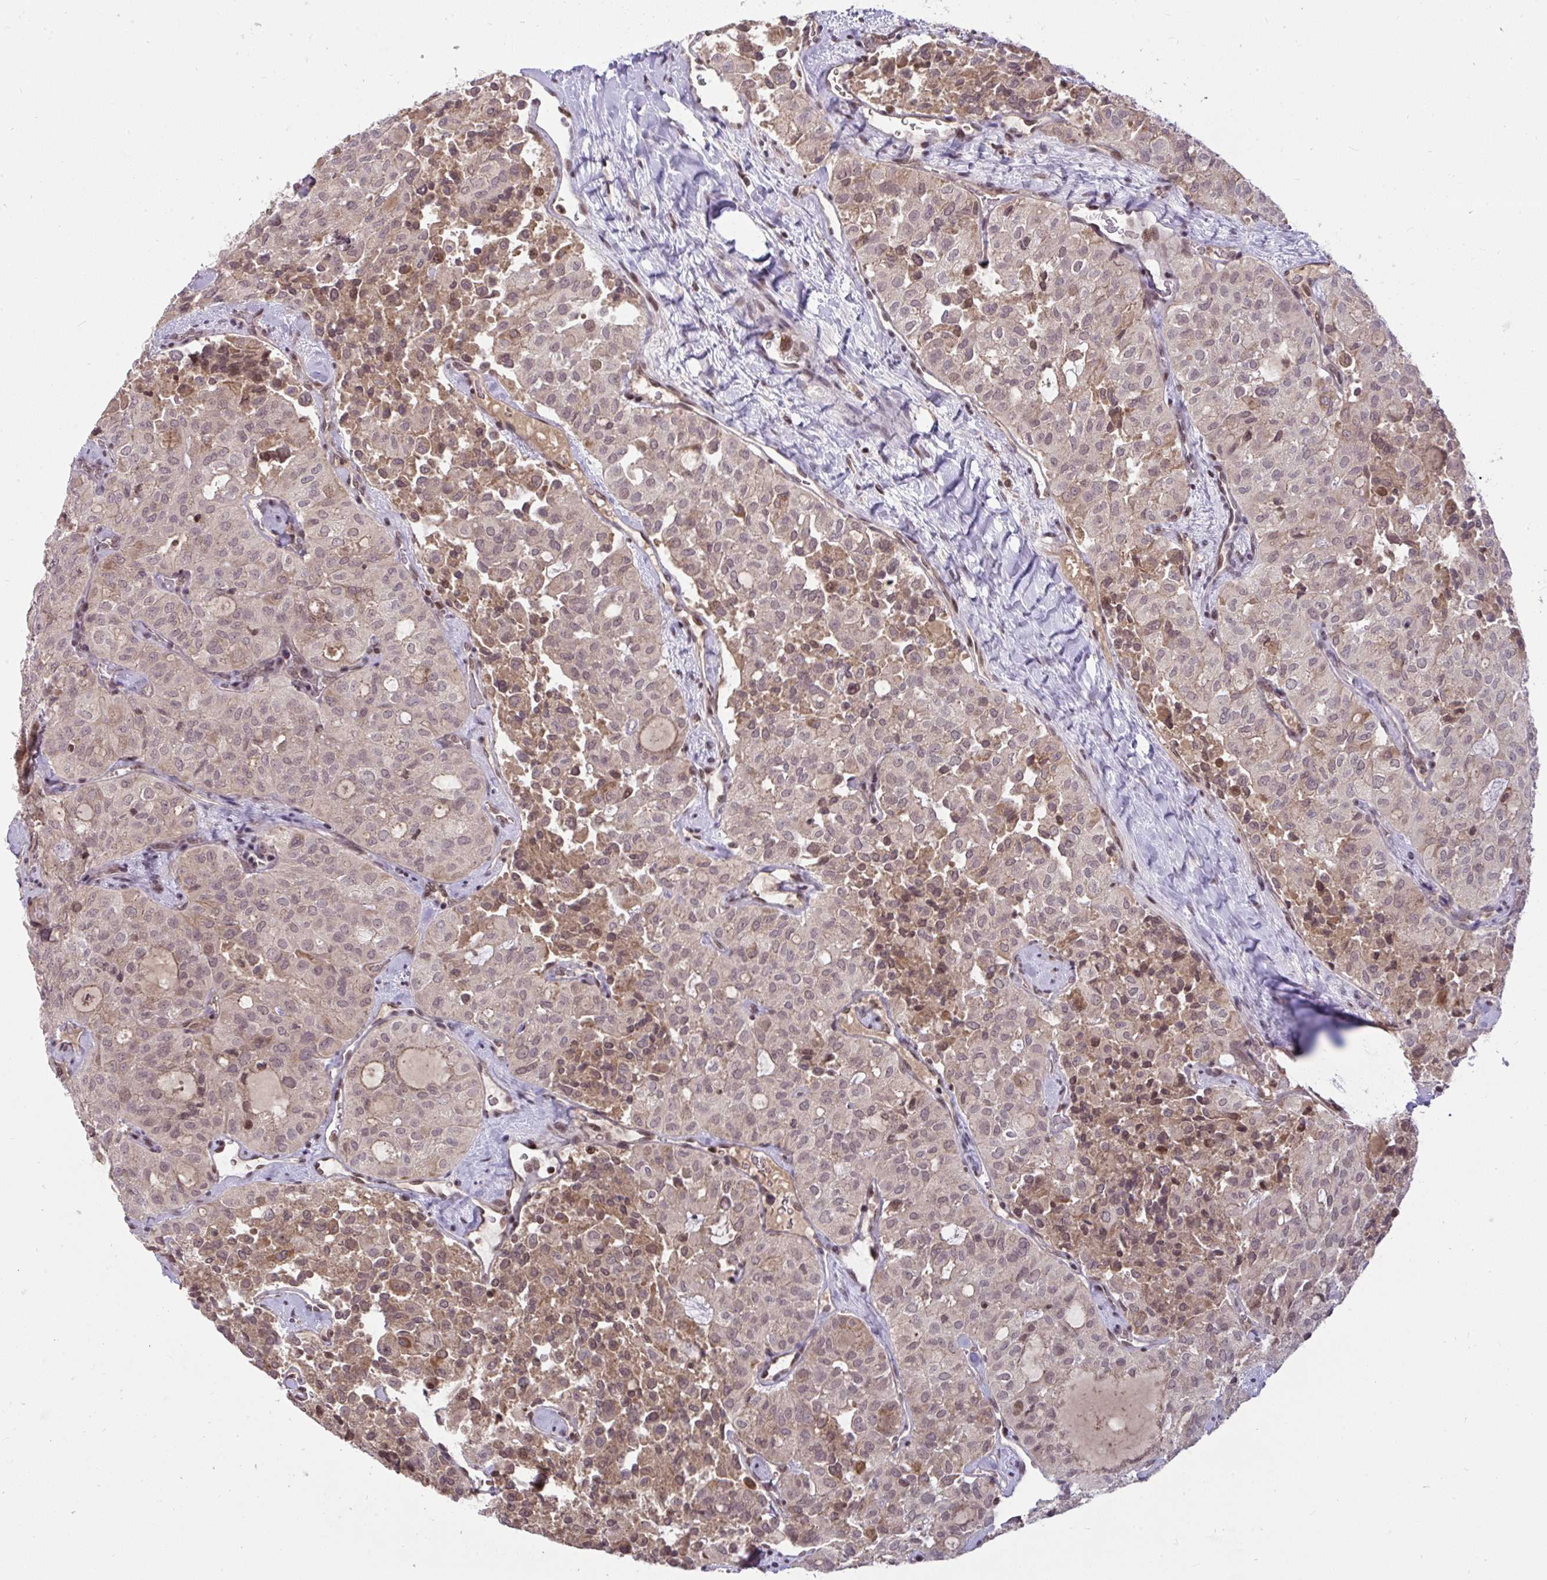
{"staining": {"intensity": "weak", "quantity": ">75%", "location": "nuclear"}, "tissue": "thyroid cancer", "cell_type": "Tumor cells", "image_type": "cancer", "snomed": [{"axis": "morphology", "description": "Follicular adenoma carcinoma, NOS"}, {"axis": "topography", "description": "Thyroid gland"}], "caption": "Immunohistochemistry staining of follicular adenoma carcinoma (thyroid), which exhibits low levels of weak nuclear staining in about >75% of tumor cells indicating weak nuclear protein staining. The staining was performed using DAB (brown) for protein detection and nuclei were counterstained in hematoxylin (blue).", "gene": "KLF2", "patient": {"sex": "male", "age": 75}}